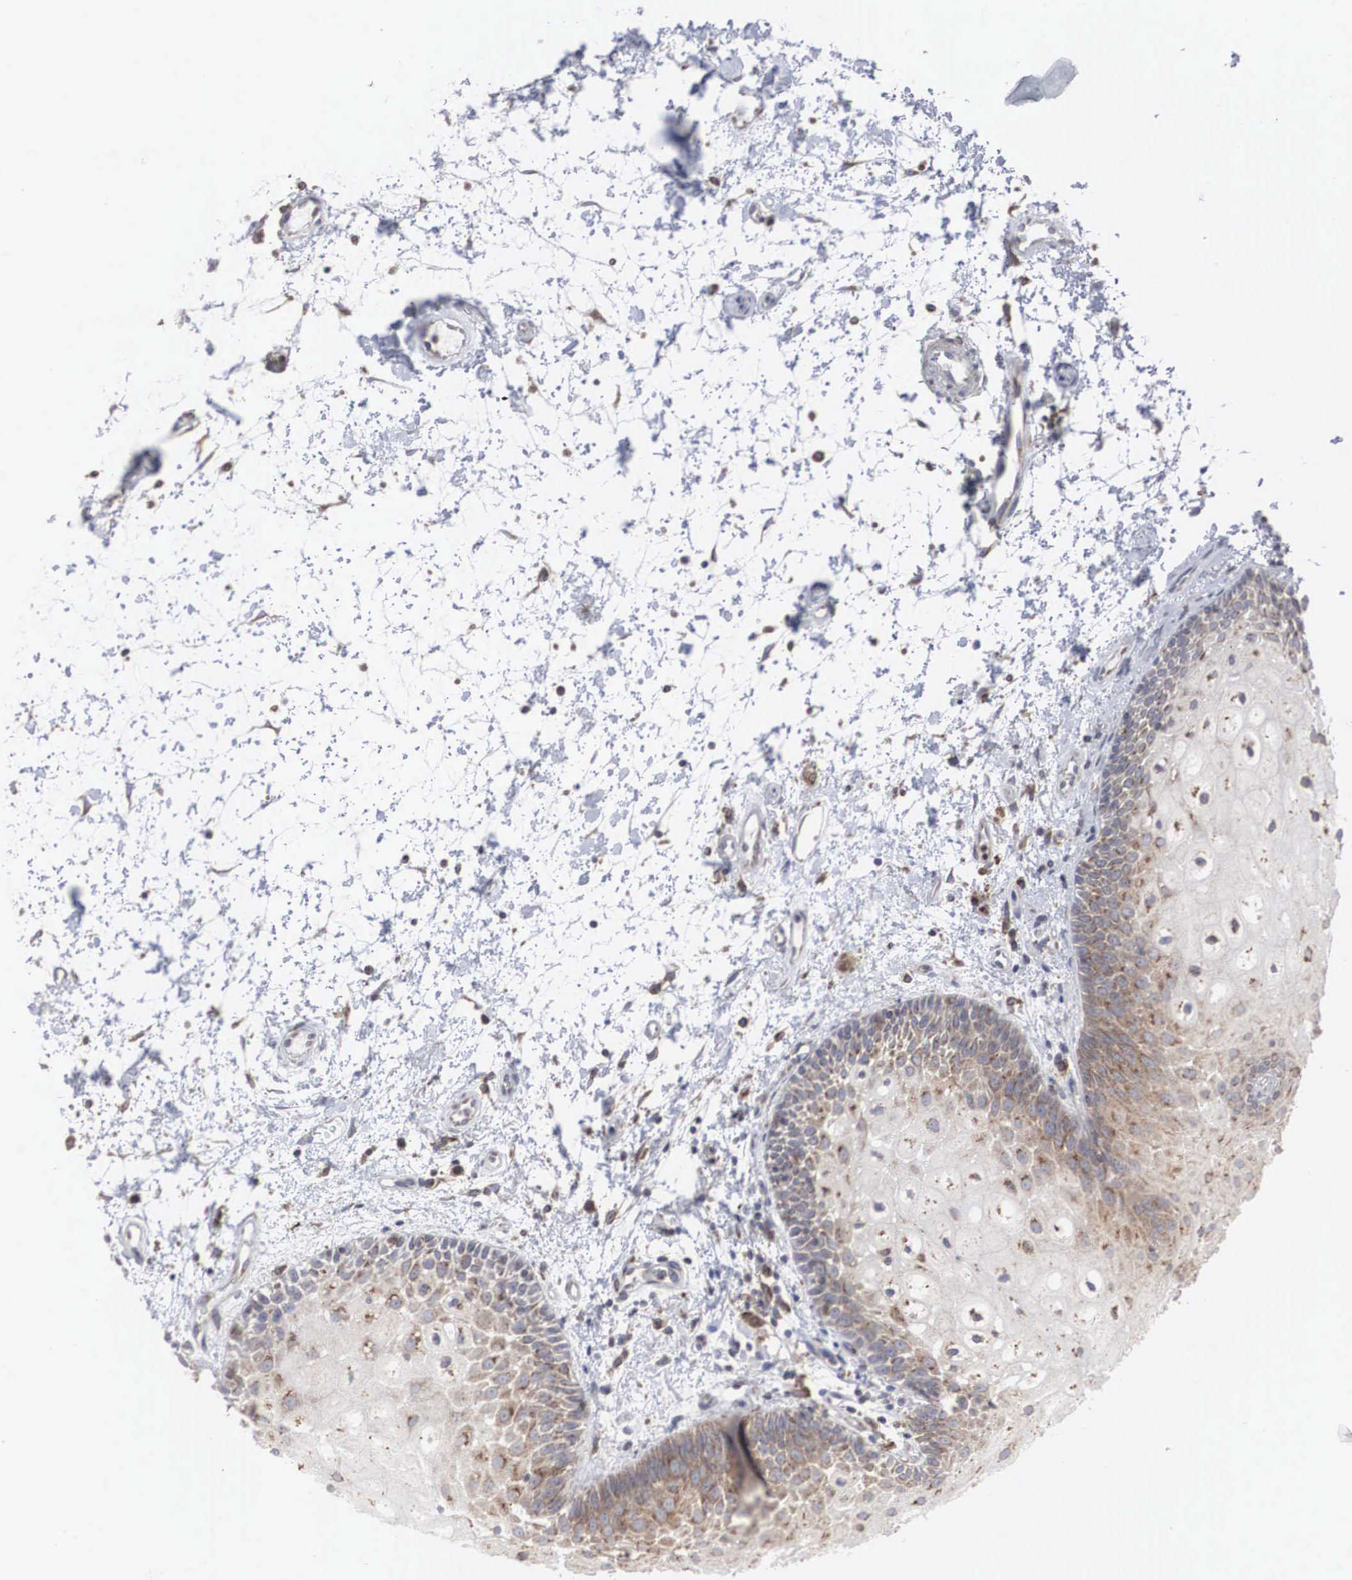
{"staining": {"intensity": "moderate", "quantity": ">75%", "location": "cytoplasmic/membranous"}, "tissue": "oral mucosa", "cell_type": "Squamous epithelial cells", "image_type": "normal", "snomed": [{"axis": "morphology", "description": "Normal tissue, NOS"}, {"axis": "topography", "description": "Oral tissue"}], "caption": "Benign oral mucosa was stained to show a protein in brown. There is medium levels of moderate cytoplasmic/membranous positivity in about >75% of squamous epithelial cells.", "gene": "CTAGE15", "patient": {"sex": "female", "age": 79}}